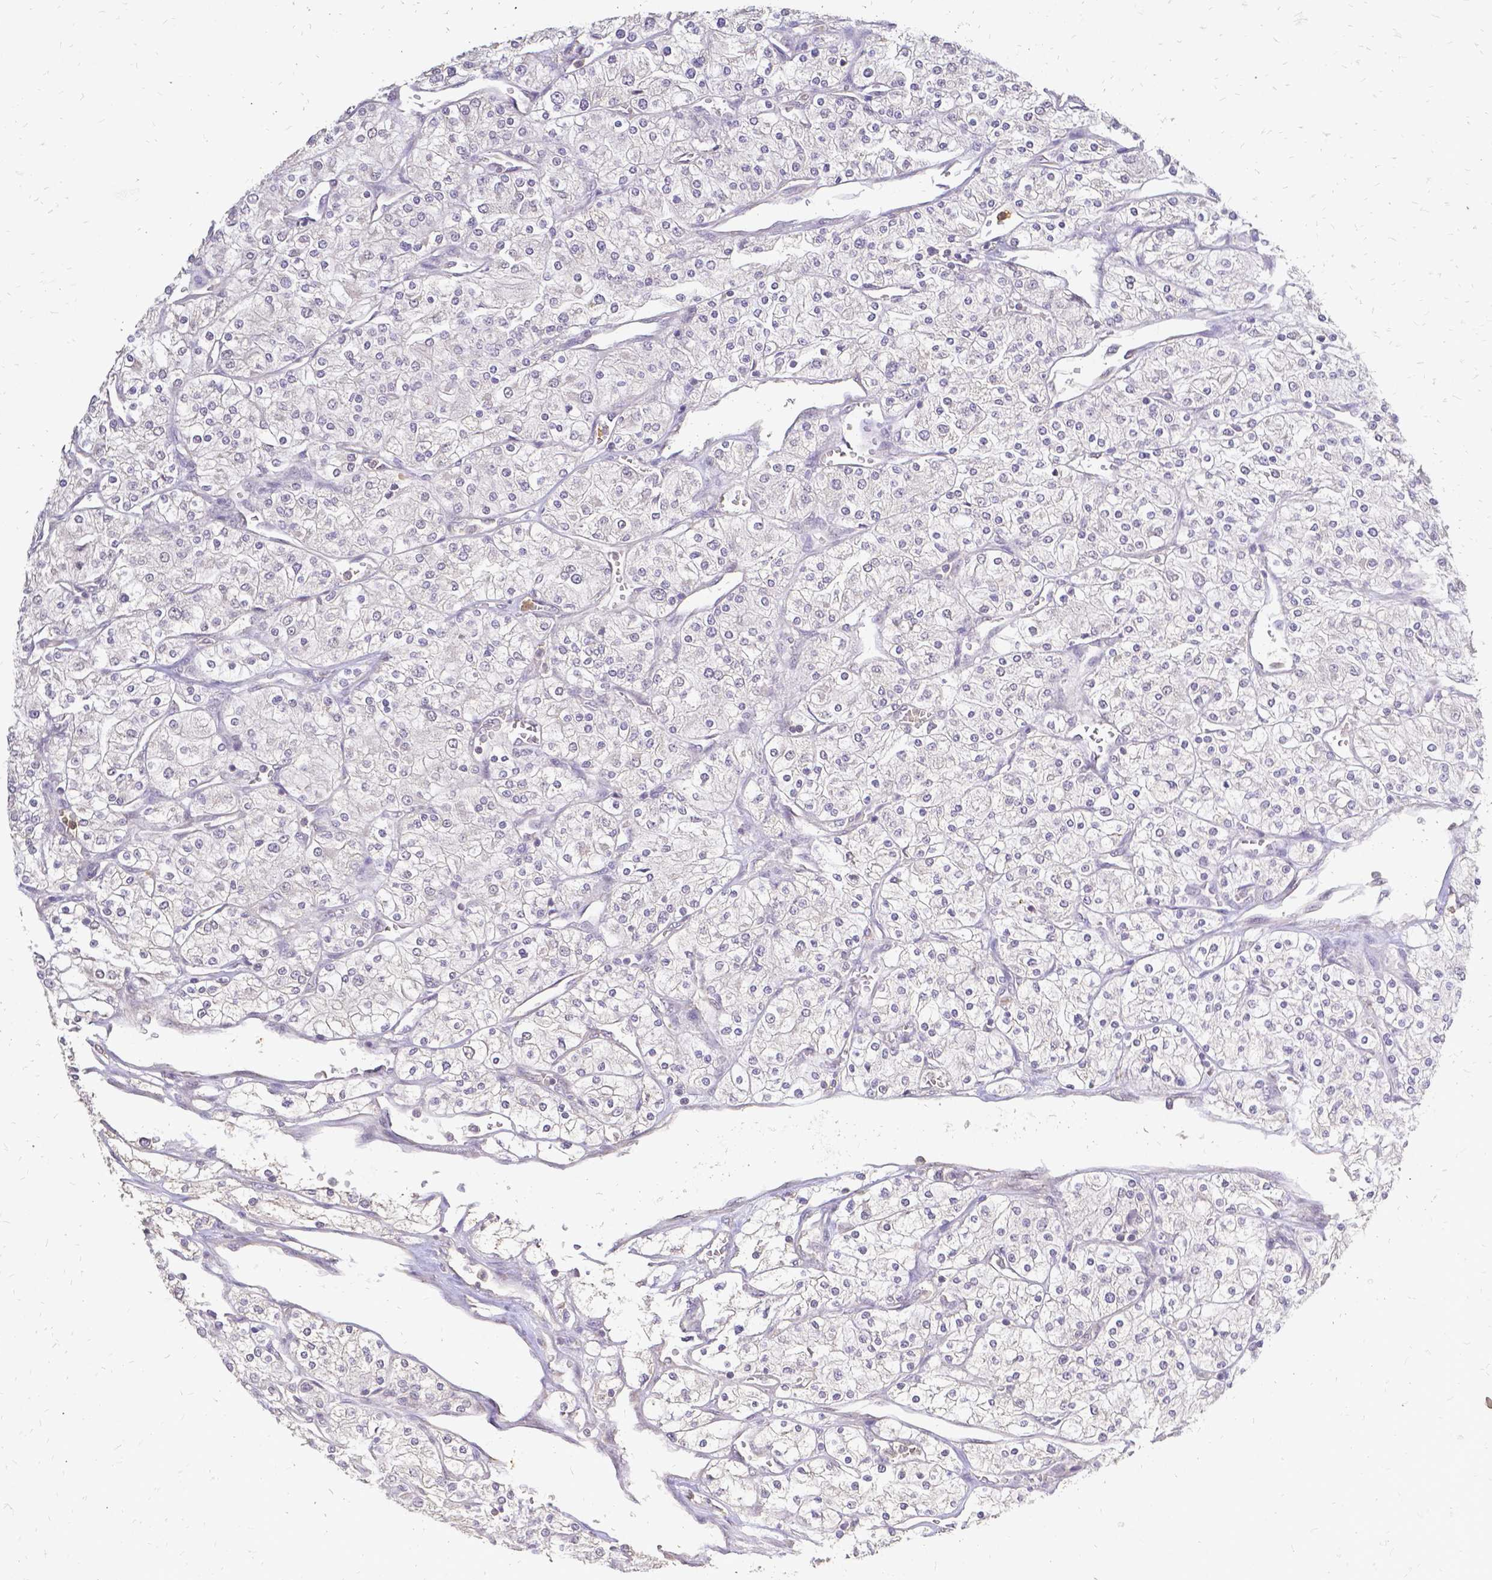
{"staining": {"intensity": "negative", "quantity": "none", "location": "none"}, "tissue": "renal cancer", "cell_type": "Tumor cells", "image_type": "cancer", "snomed": [{"axis": "morphology", "description": "Adenocarcinoma, NOS"}, {"axis": "topography", "description": "Kidney"}], "caption": "Human renal cancer (adenocarcinoma) stained for a protein using immunohistochemistry (IHC) shows no expression in tumor cells.", "gene": "CIB1", "patient": {"sex": "male", "age": 80}}